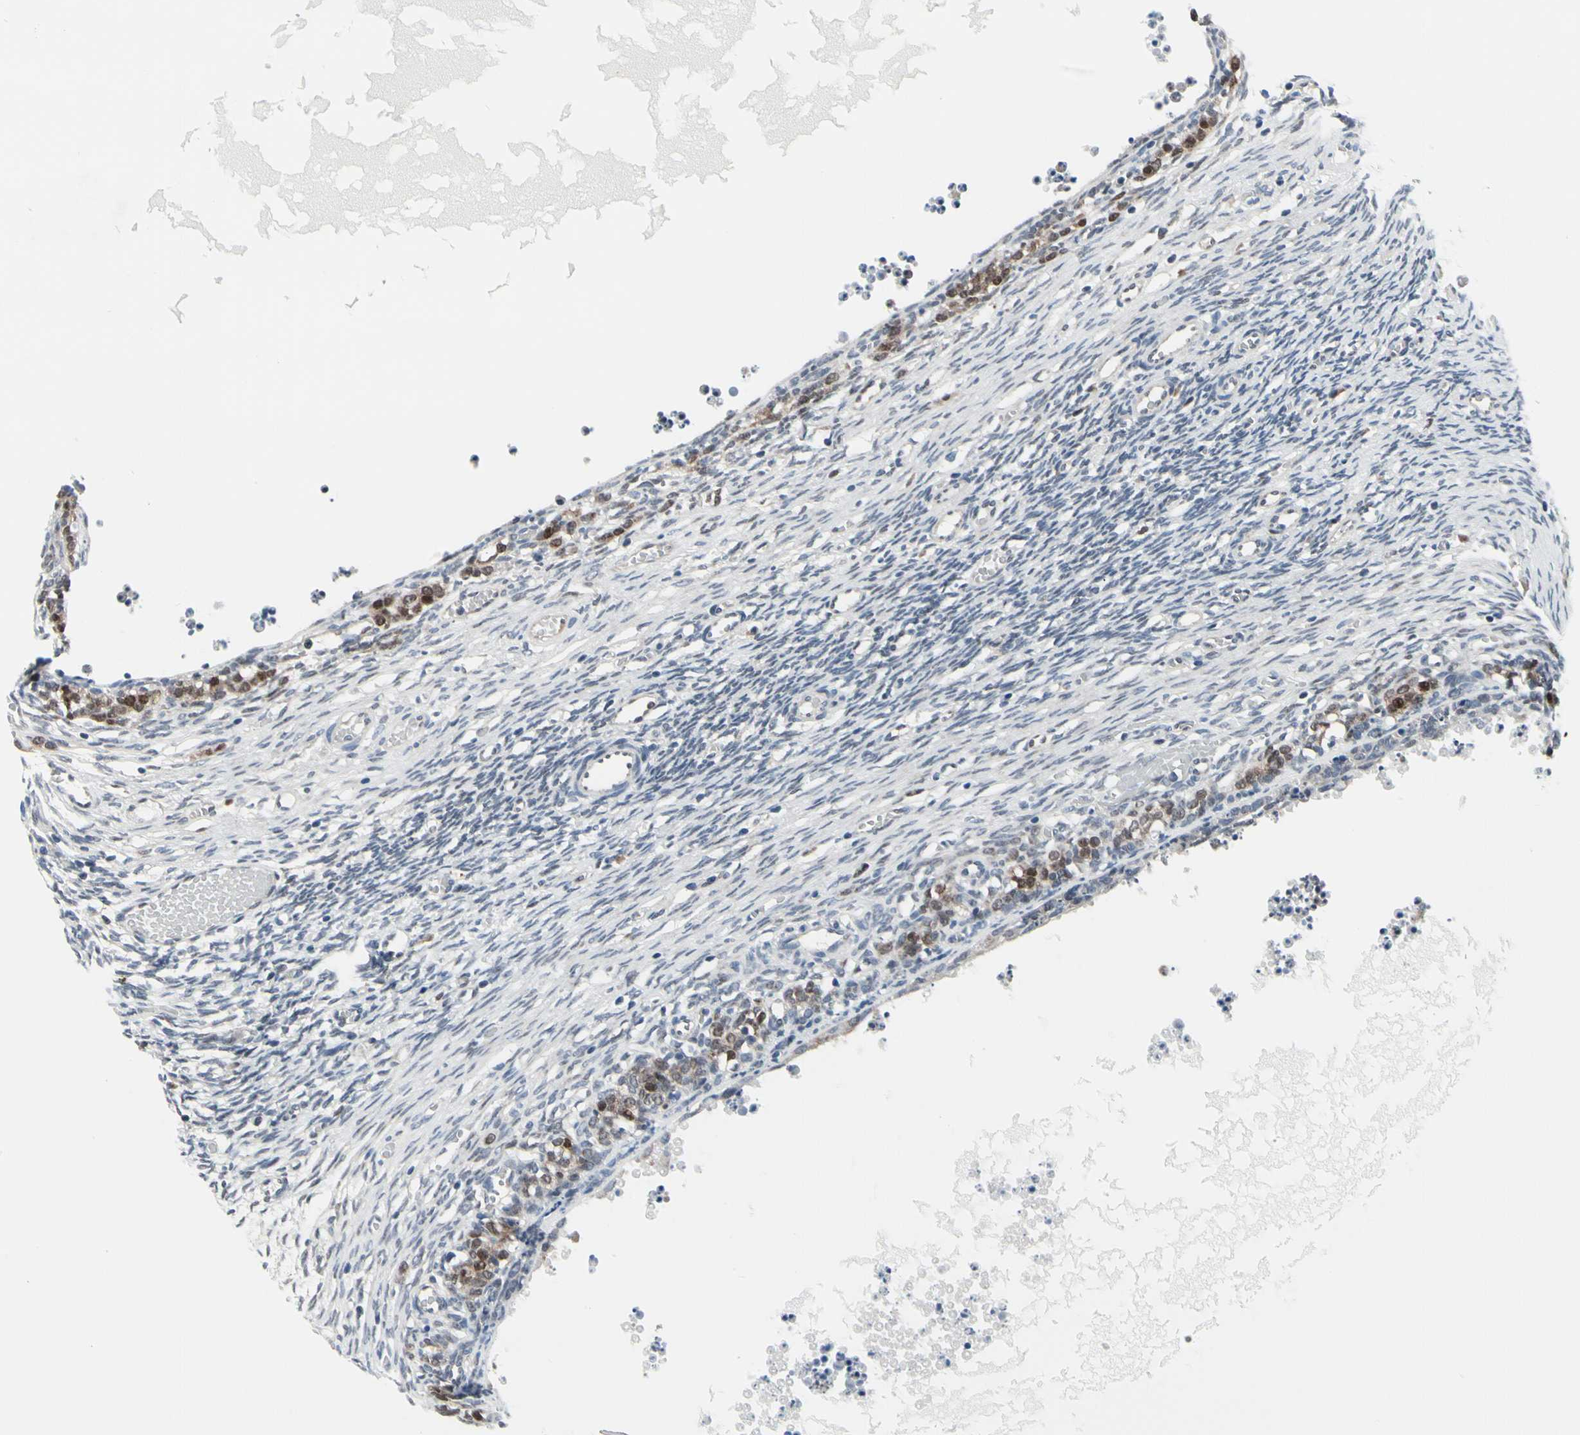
{"staining": {"intensity": "negative", "quantity": "none", "location": "none"}, "tissue": "ovary", "cell_type": "Ovarian stroma cells", "image_type": "normal", "snomed": [{"axis": "morphology", "description": "Normal tissue, NOS"}, {"axis": "topography", "description": "Ovary"}], "caption": "Human ovary stained for a protein using IHC reveals no expression in ovarian stroma cells.", "gene": "TXN", "patient": {"sex": "female", "age": 35}}